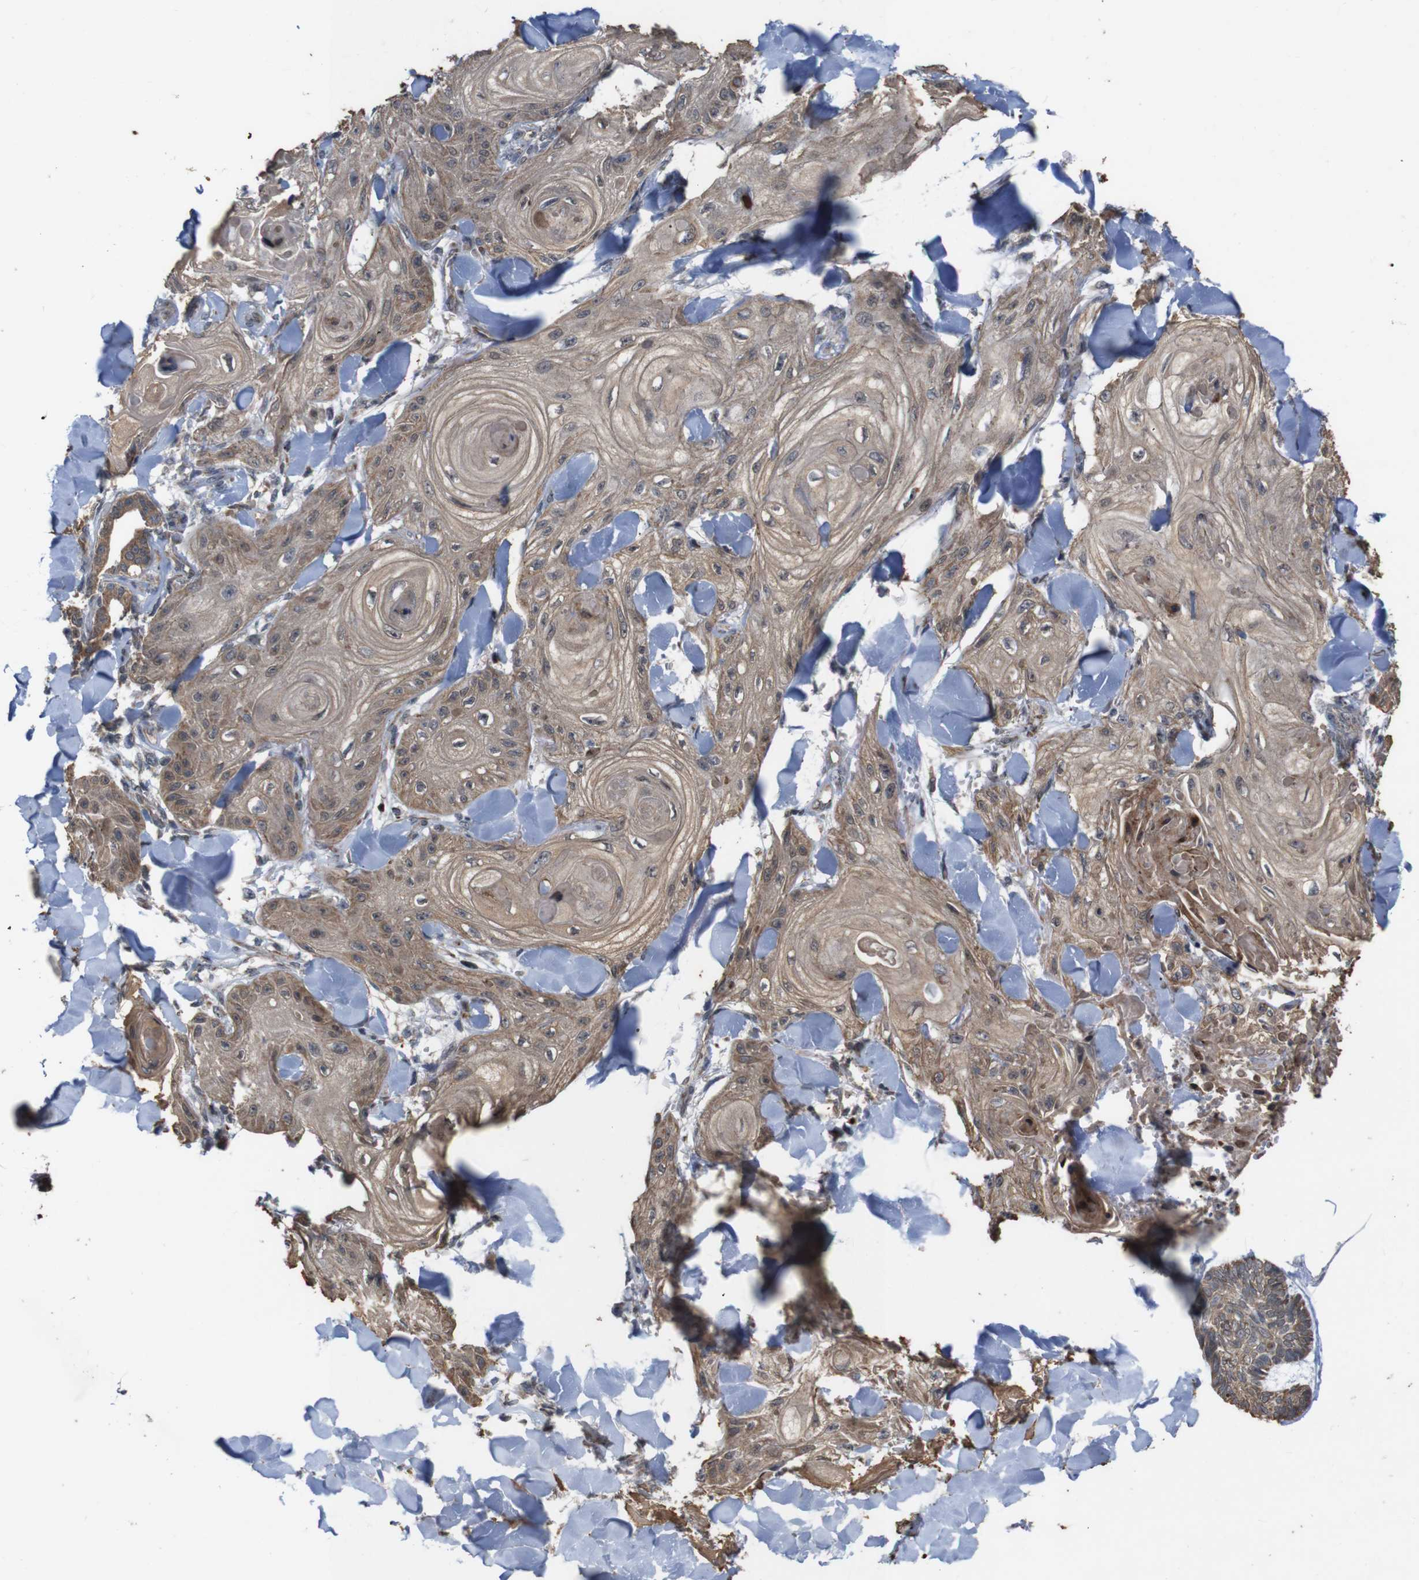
{"staining": {"intensity": "moderate", "quantity": ">75%", "location": "cytoplasmic/membranous"}, "tissue": "skin cancer", "cell_type": "Tumor cells", "image_type": "cancer", "snomed": [{"axis": "morphology", "description": "Squamous cell carcinoma, NOS"}, {"axis": "topography", "description": "Skin"}], "caption": "Skin cancer stained for a protein (brown) exhibits moderate cytoplasmic/membranous positive expression in about >75% of tumor cells.", "gene": "ATP7B", "patient": {"sex": "male", "age": 74}}